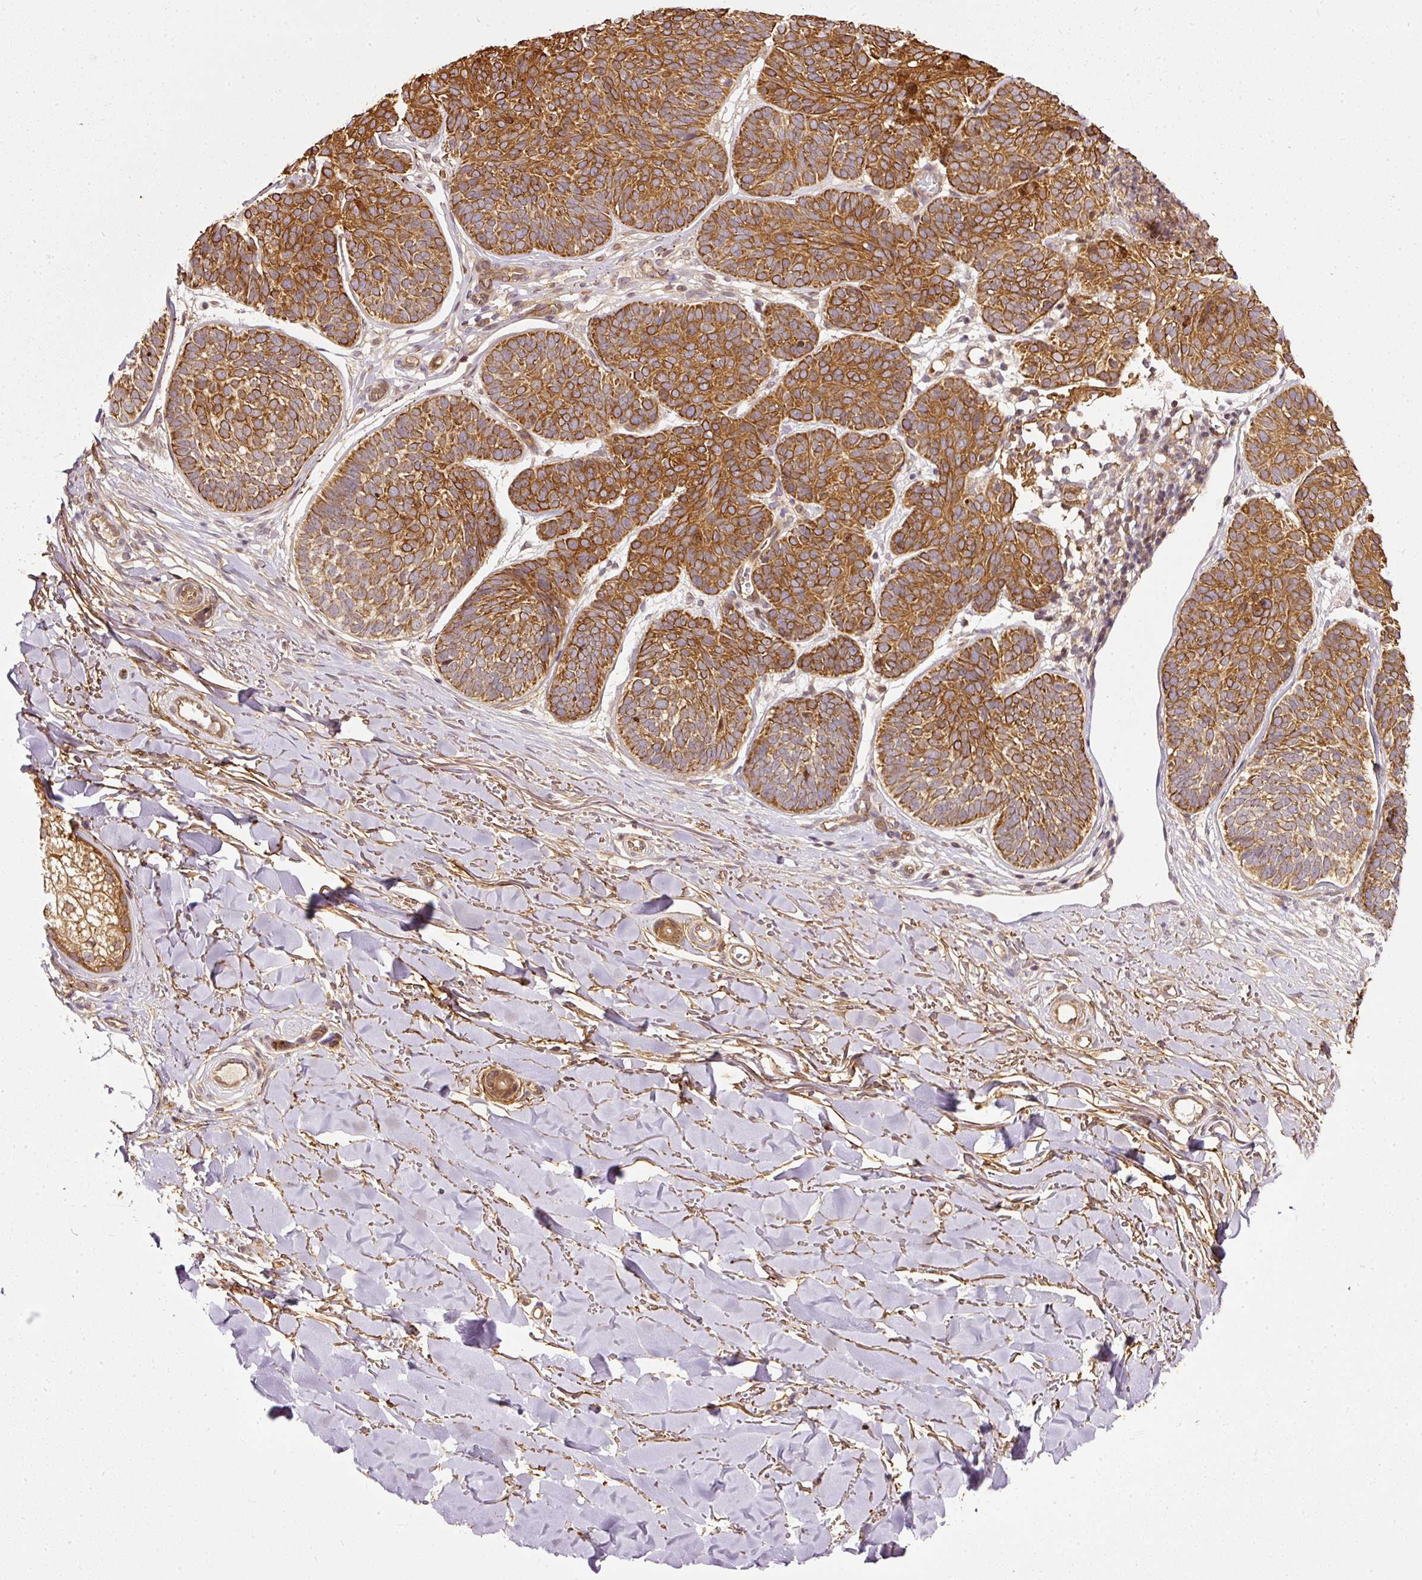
{"staining": {"intensity": "strong", "quantity": ">75%", "location": "cytoplasmic/membranous"}, "tissue": "skin cancer", "cell_type": "Tumor cells", "image_type": "cancer", "snomed": [{"axis": "morphology", "description": "Basal cell carcinoma"}, {"axis": "topography", "description": "Skin"}, {"axis": "topography", "description": "Skin of neck"}, {"axis": "topography", "description": "Skin of shoulder"}, {"axis": "topography", "description": "Skin of back"}], "caption": "Immunohistochemical staining of human skin cancer reveals high levels of strong cytoplasmic/membranous positivity in about >75% of tumor cells.", "gene": "MIF4GD", "patient": {"sex": "male", "age": 80}}